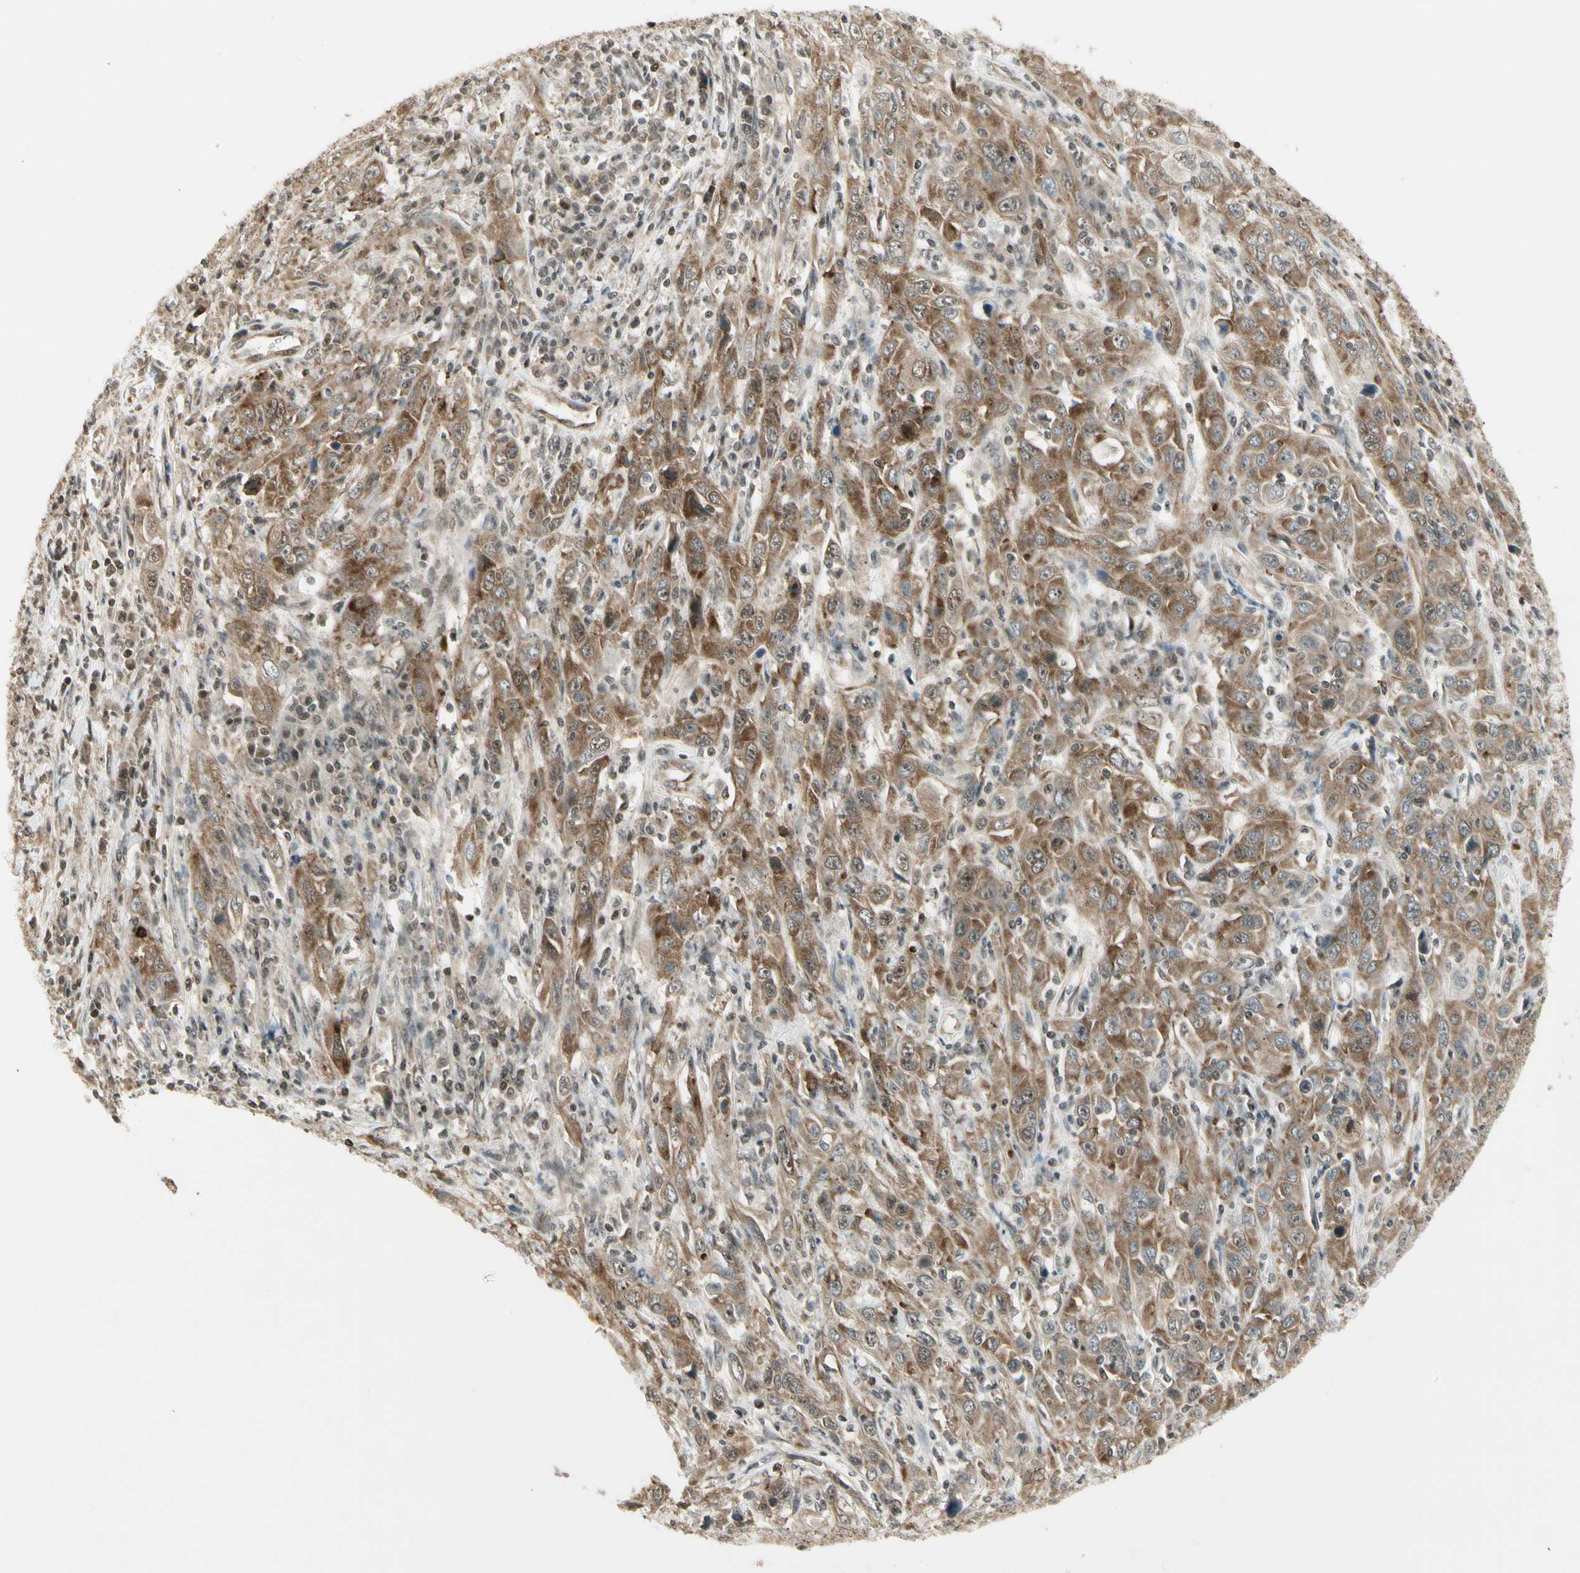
{"staining": {"intensity": "moderate", "quantity": "25%-75%", "location": "cytoplasmic/membranous"}, "tissue": "cervical cancer", "cell_type": "Tumor cells", "image_type": "cancer", "snomed": [{"axis": "morphology", "description": "Squamous cell carcinoma, NOS"}, {"axis": "topography", "description": "Cervix"}], "caption": "Human cervical cancer stained for a protein (brown) displays moderate cytoplasmic/membranous positive expression in about 25%-75% of tumor cells.", "gene": "SMN2", "patient": {"sex": "female", "age": 46}}